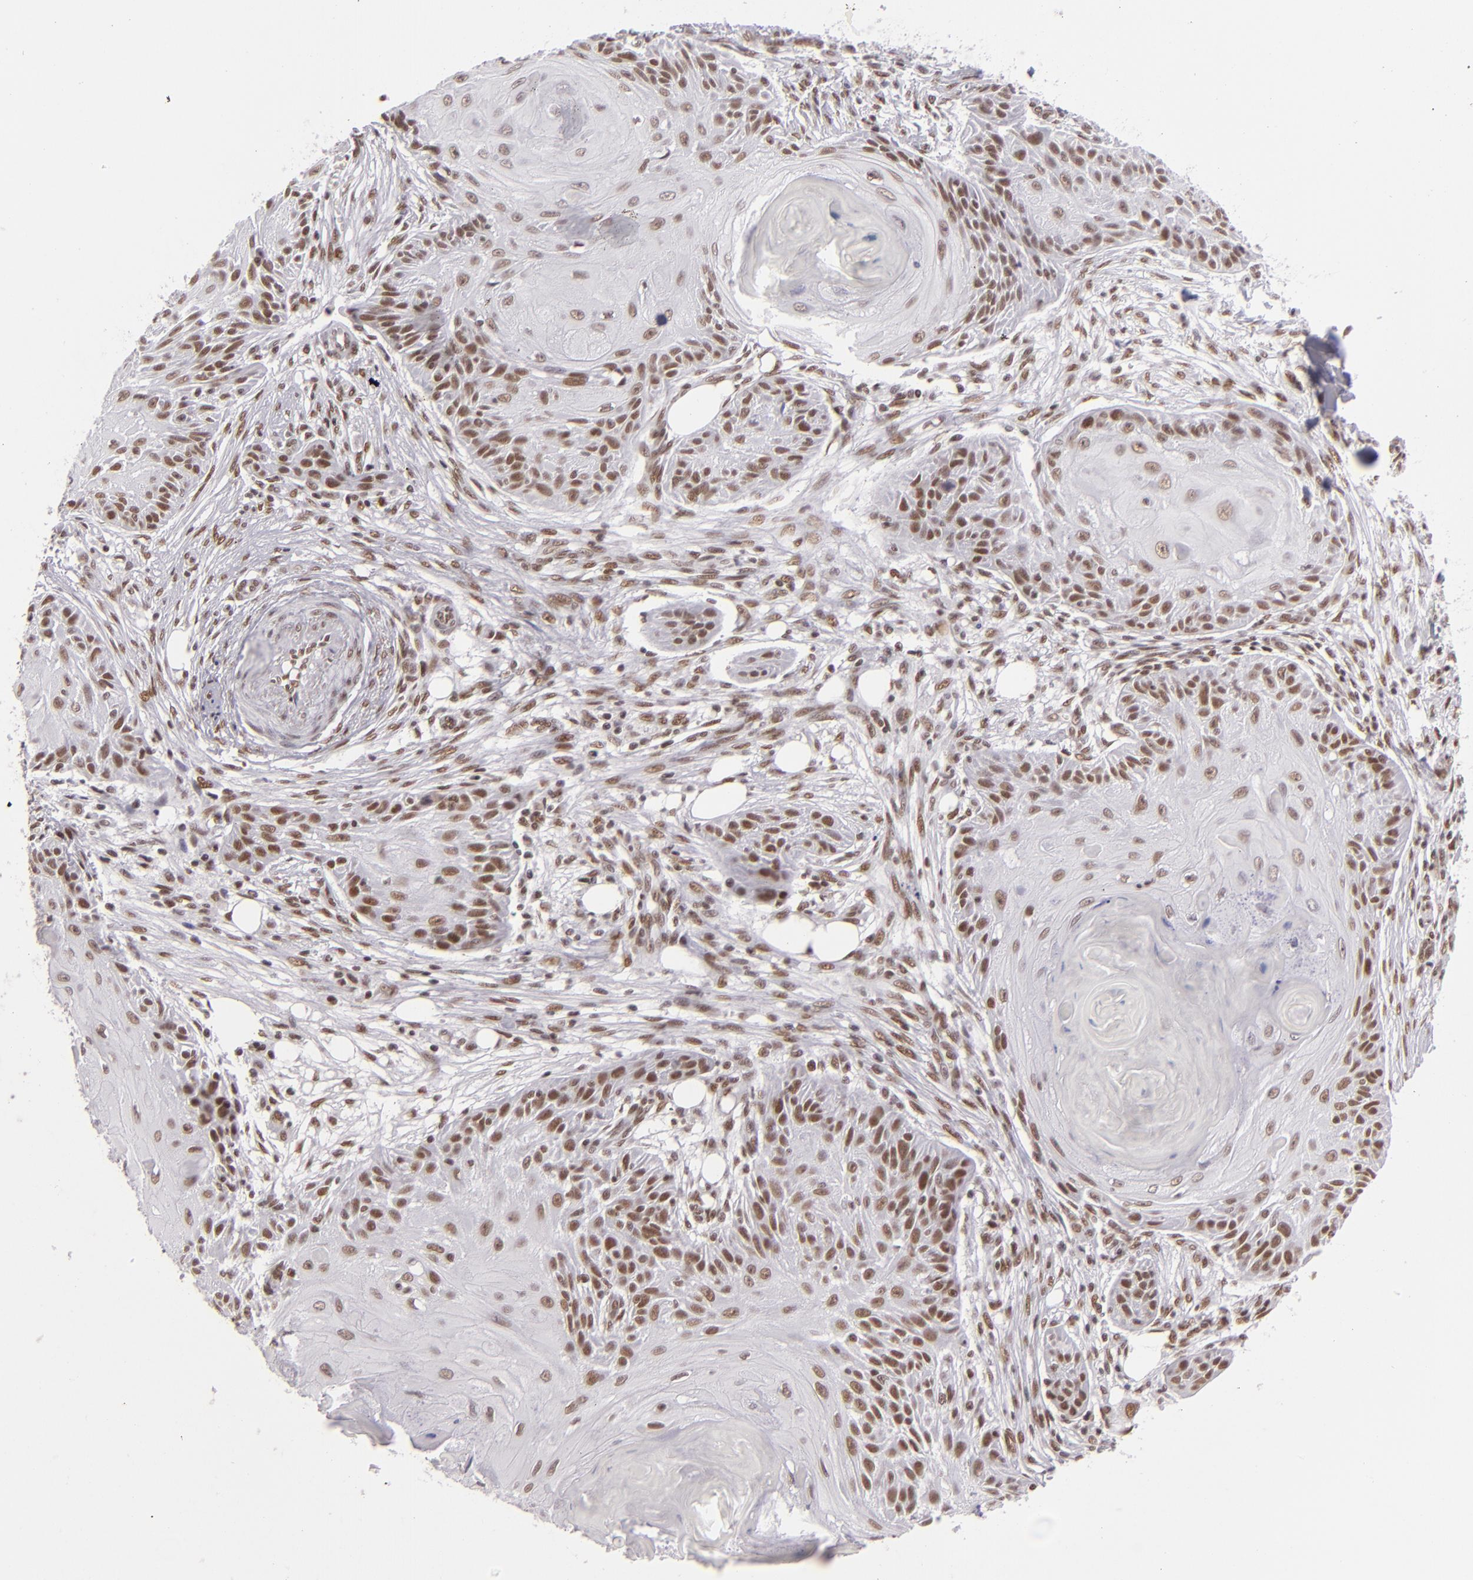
{"staining": {"intensity": "moderate", "quantity": ">75%", "location": "nuclear"}, "tissue": "skin cancer", "cell_type": "Tumor cells", "image_type": "cancer", "snomed": [{"axis": "morphology", "description": "Squamous cell carcinoma, NOS"}, {"axis": "topography", "description": "Skin"}], "caption": "Skin cancer stained with immunohistochemistry displays moderate nuclear expression in approximately >75% of tumor cells. The protein of interest is stained brown, and the nuclei are stained in blue (DAB (3,3'-diaminobenzidine) IHC with brightfield microscopy, high magnification).", "gene": "BRD8", "patient": {"sex": "female", "age": 88}}